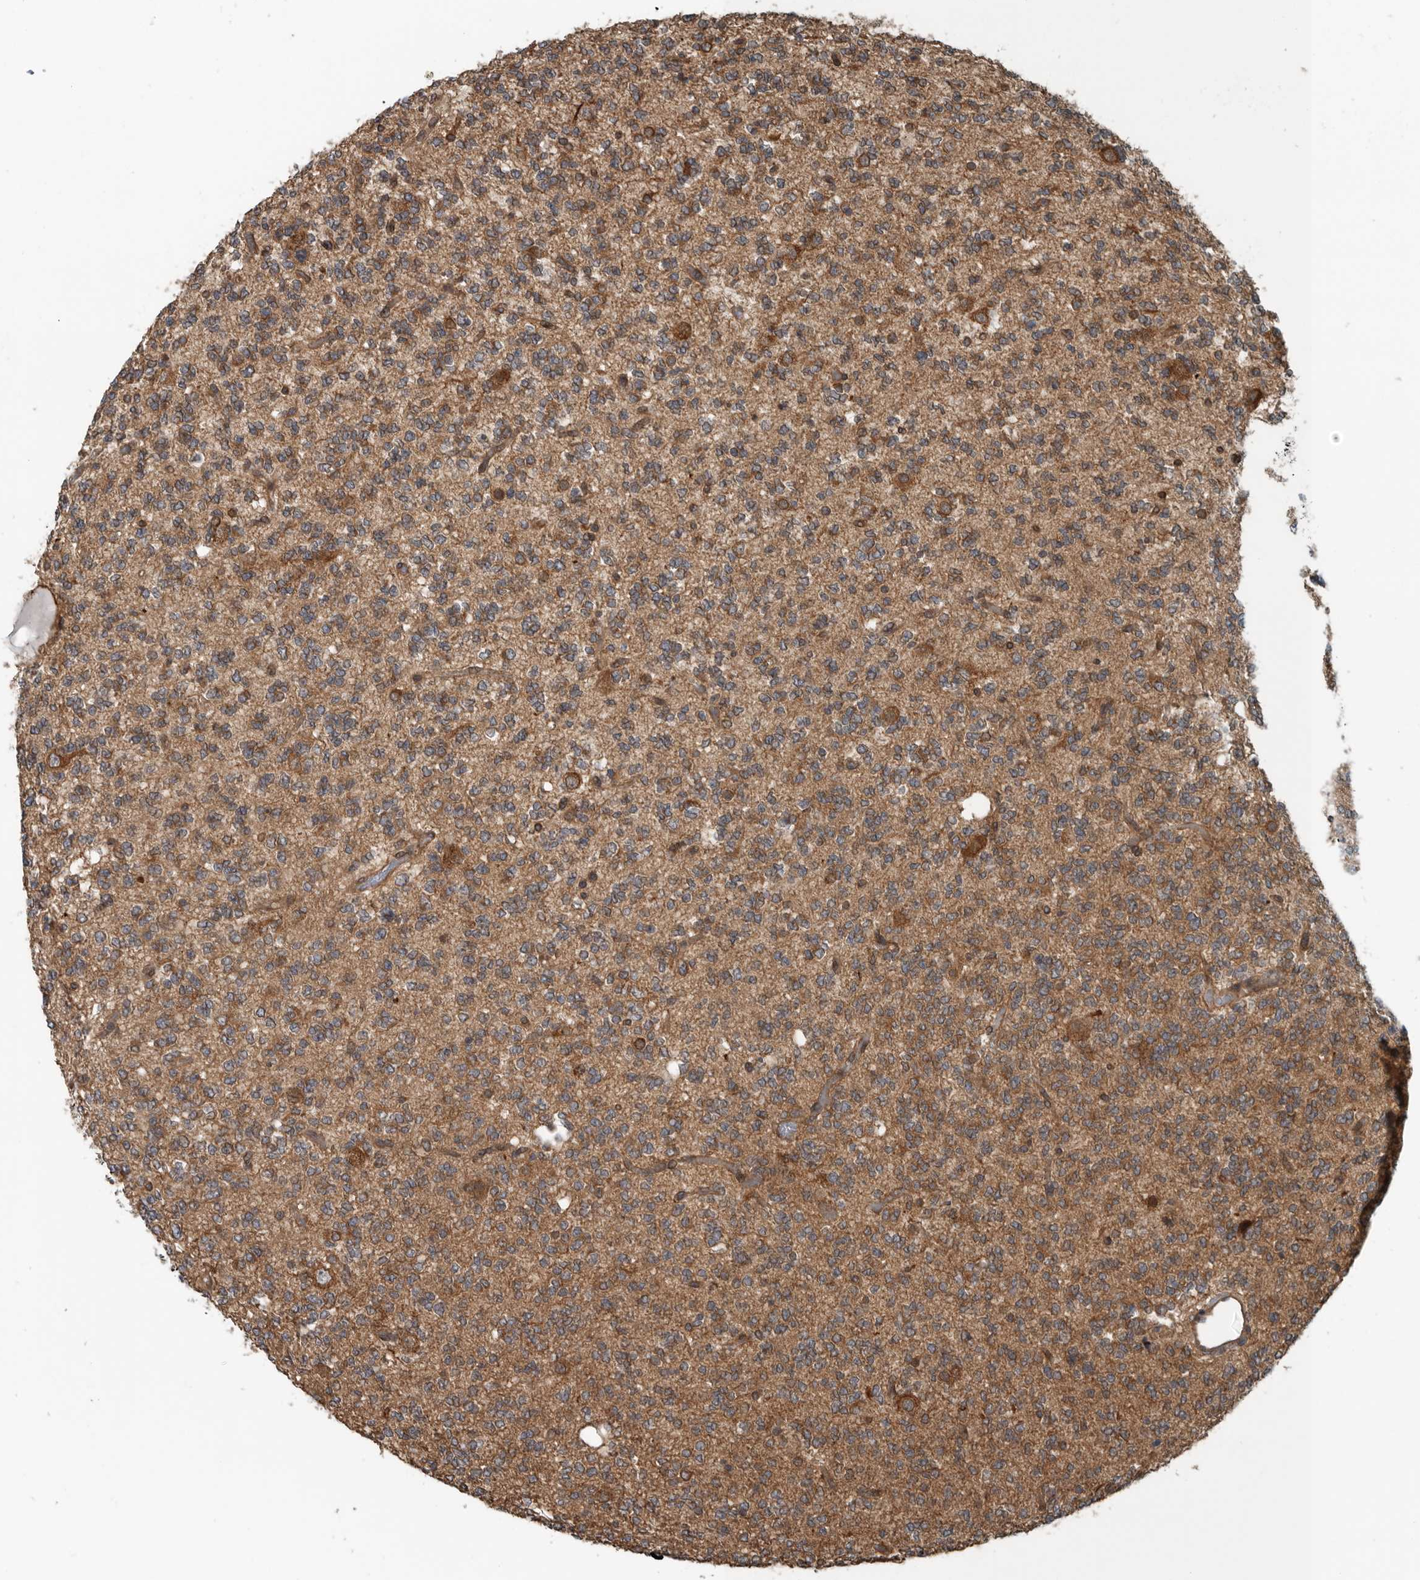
{"staining": {"intensity": "moderate", "quantity": ">75%", "location": "cytoplasmic/membranous"}, "tissue": "glioma", "cell_type": "Tumor cells", "image_type": "cancer", "snomed": [{"axis": "morphology", "description": "Glioma, malignant, Low grade"}, {"axis": "topography", "description": "Brain"}], "caption": "Glioma was stained to show a protein in brown. There is medium levels of moderate cytoplasmic/membranous expression in about >75% of tumor cells. Nuclei are stained in blue.", "gene": "AMFR", "patient": {"sex": "male", "age": 38}}